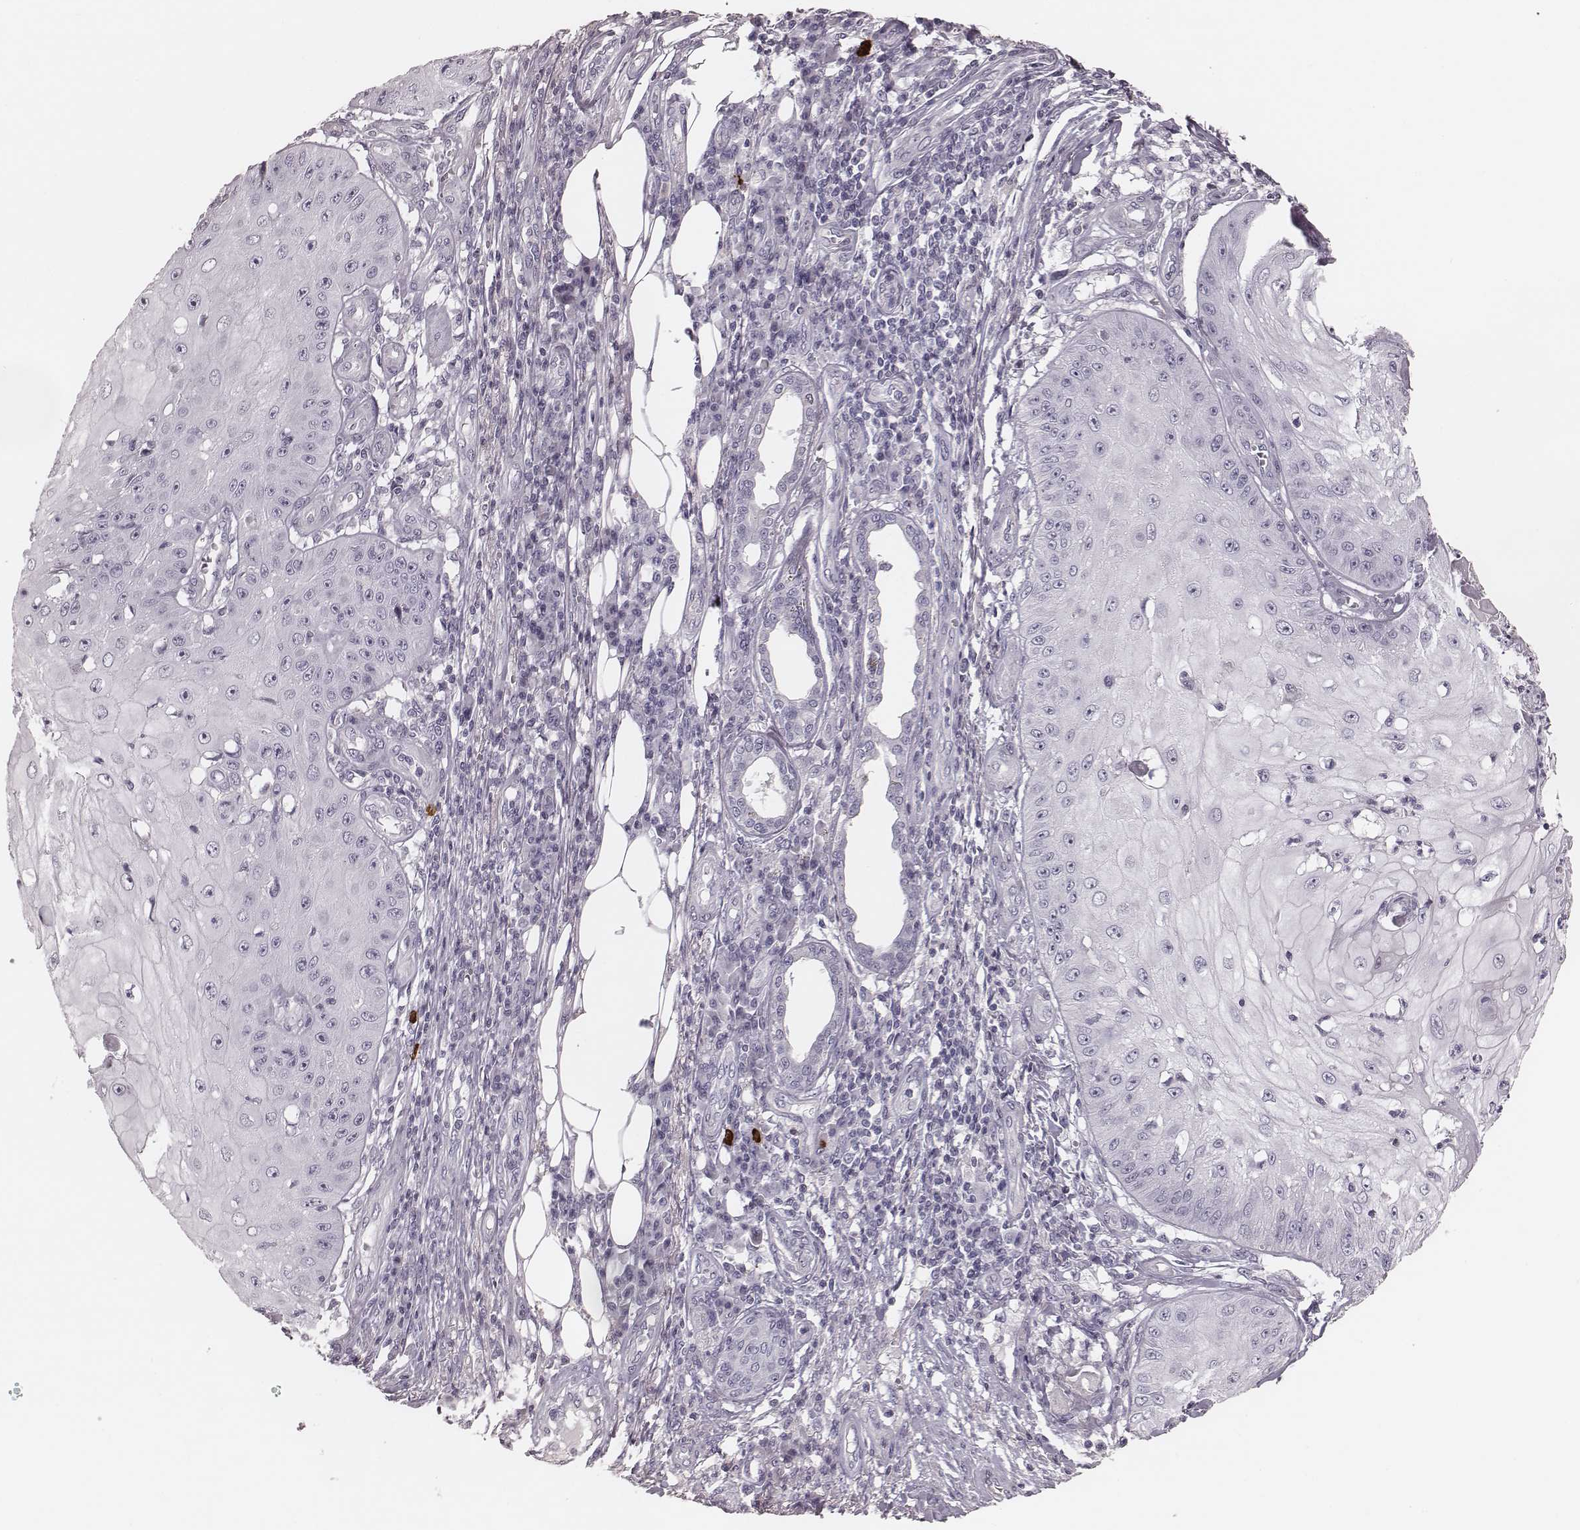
{"staining": {"intensity": "negative", "quantity": "none", "location": "none"}, "tissue": "skin cancer", "cell_type": "Tumor cells", "image_type": "cancer", "snomed": [{"axis": "morphology", "description": "Squamous cell carcinoma, NOS"}, {"axis": "topography", "description": "Skin"}], "caption": "Tumor cells are negative for brown protein staining in skin cancer (squamous cell carcinoma).", "gene": "S100Z", "patient": {"sex": "male", "age": 70}}